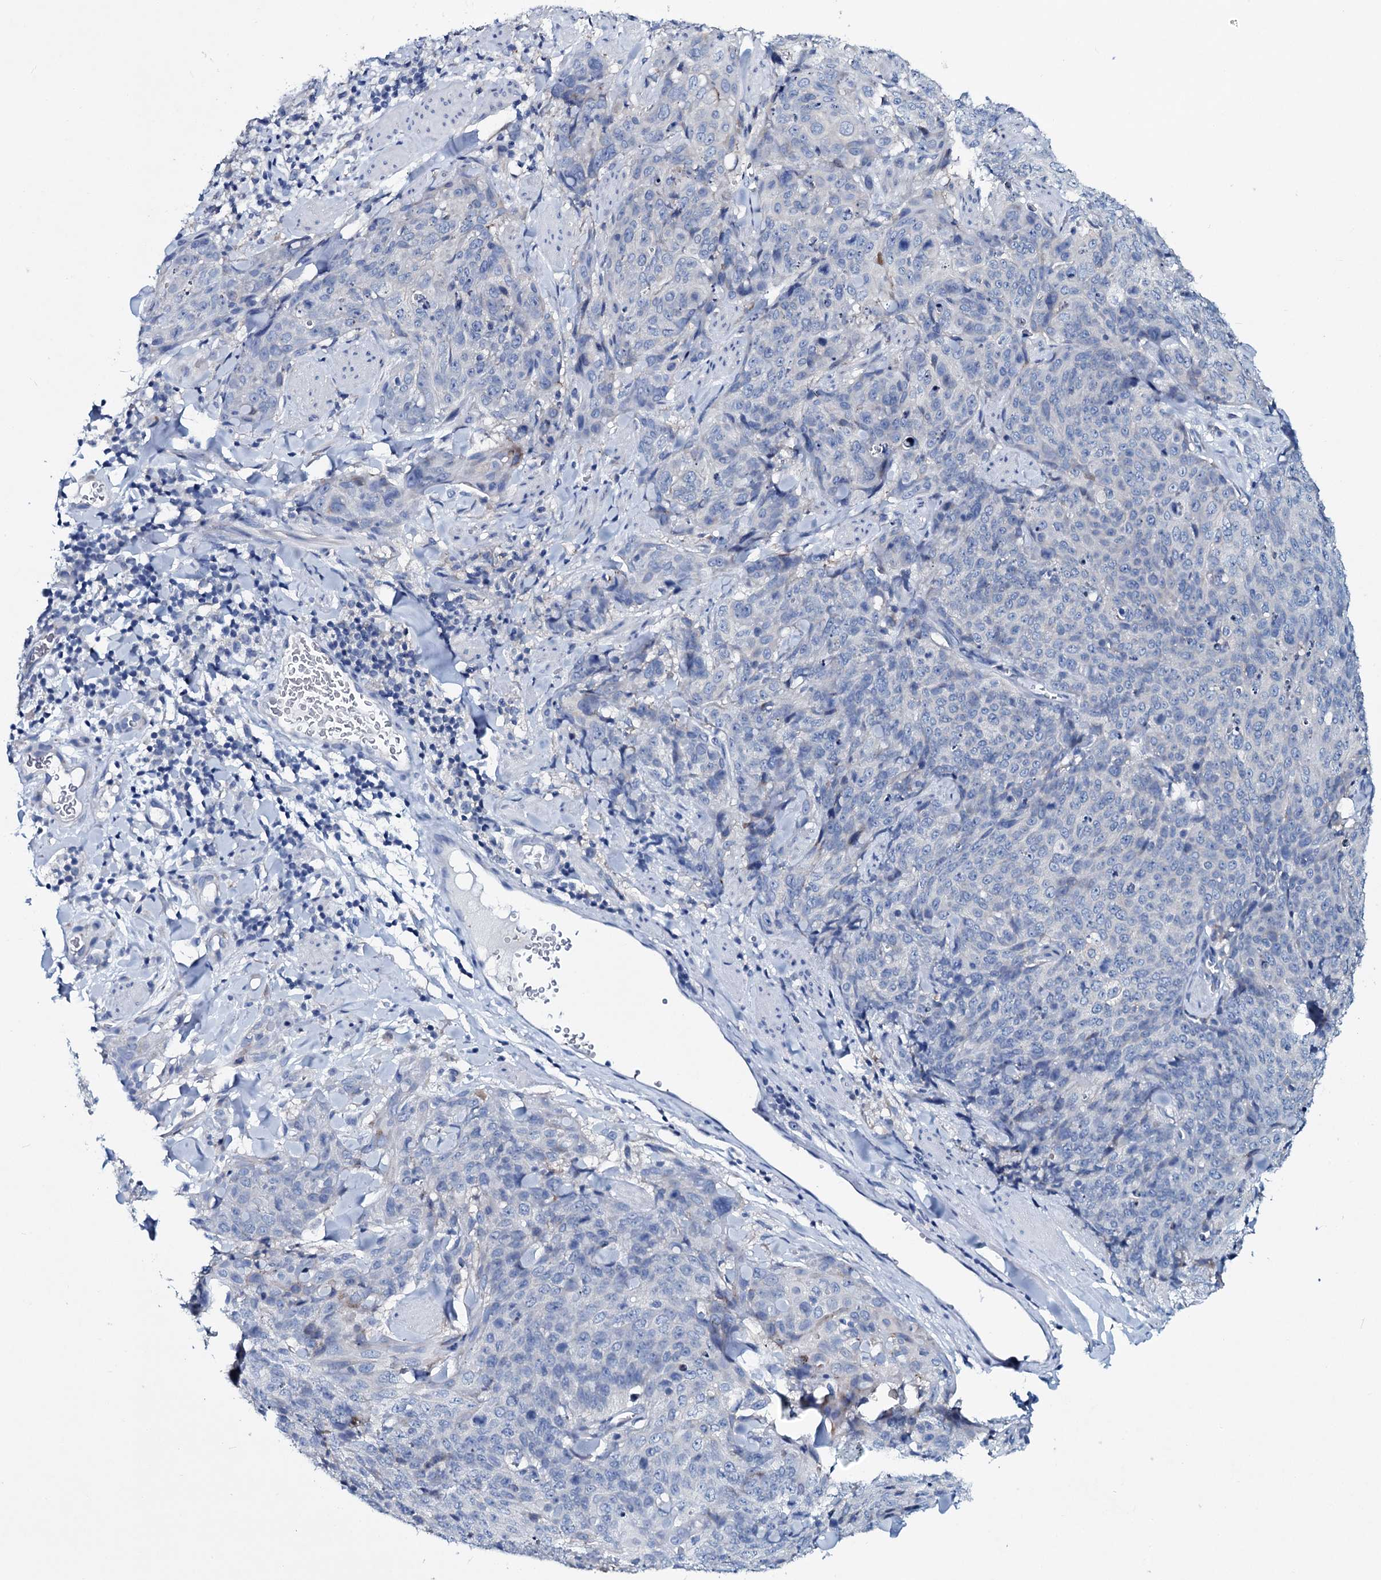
{"staining": {"intensity": "negative", "quantity": "none", "location": "none"}, "tissue": "skin cancer", "cell_type": "Tumor cells", "image_type": "cancer", "snomed": [{"axis": "morphology", "description": "Squamous cell carcinoma, NOS"}, {"axis": "topography", "description": "Skin"}, {"axis": "topography", "description": "Vulva"}], "caption": "A high-resolution image shows IHC staining of skin cancer, which displays no significant staining in tumor cells.", "gene": "TPGS2", "patient": {"sex": "female", "age": 85}}